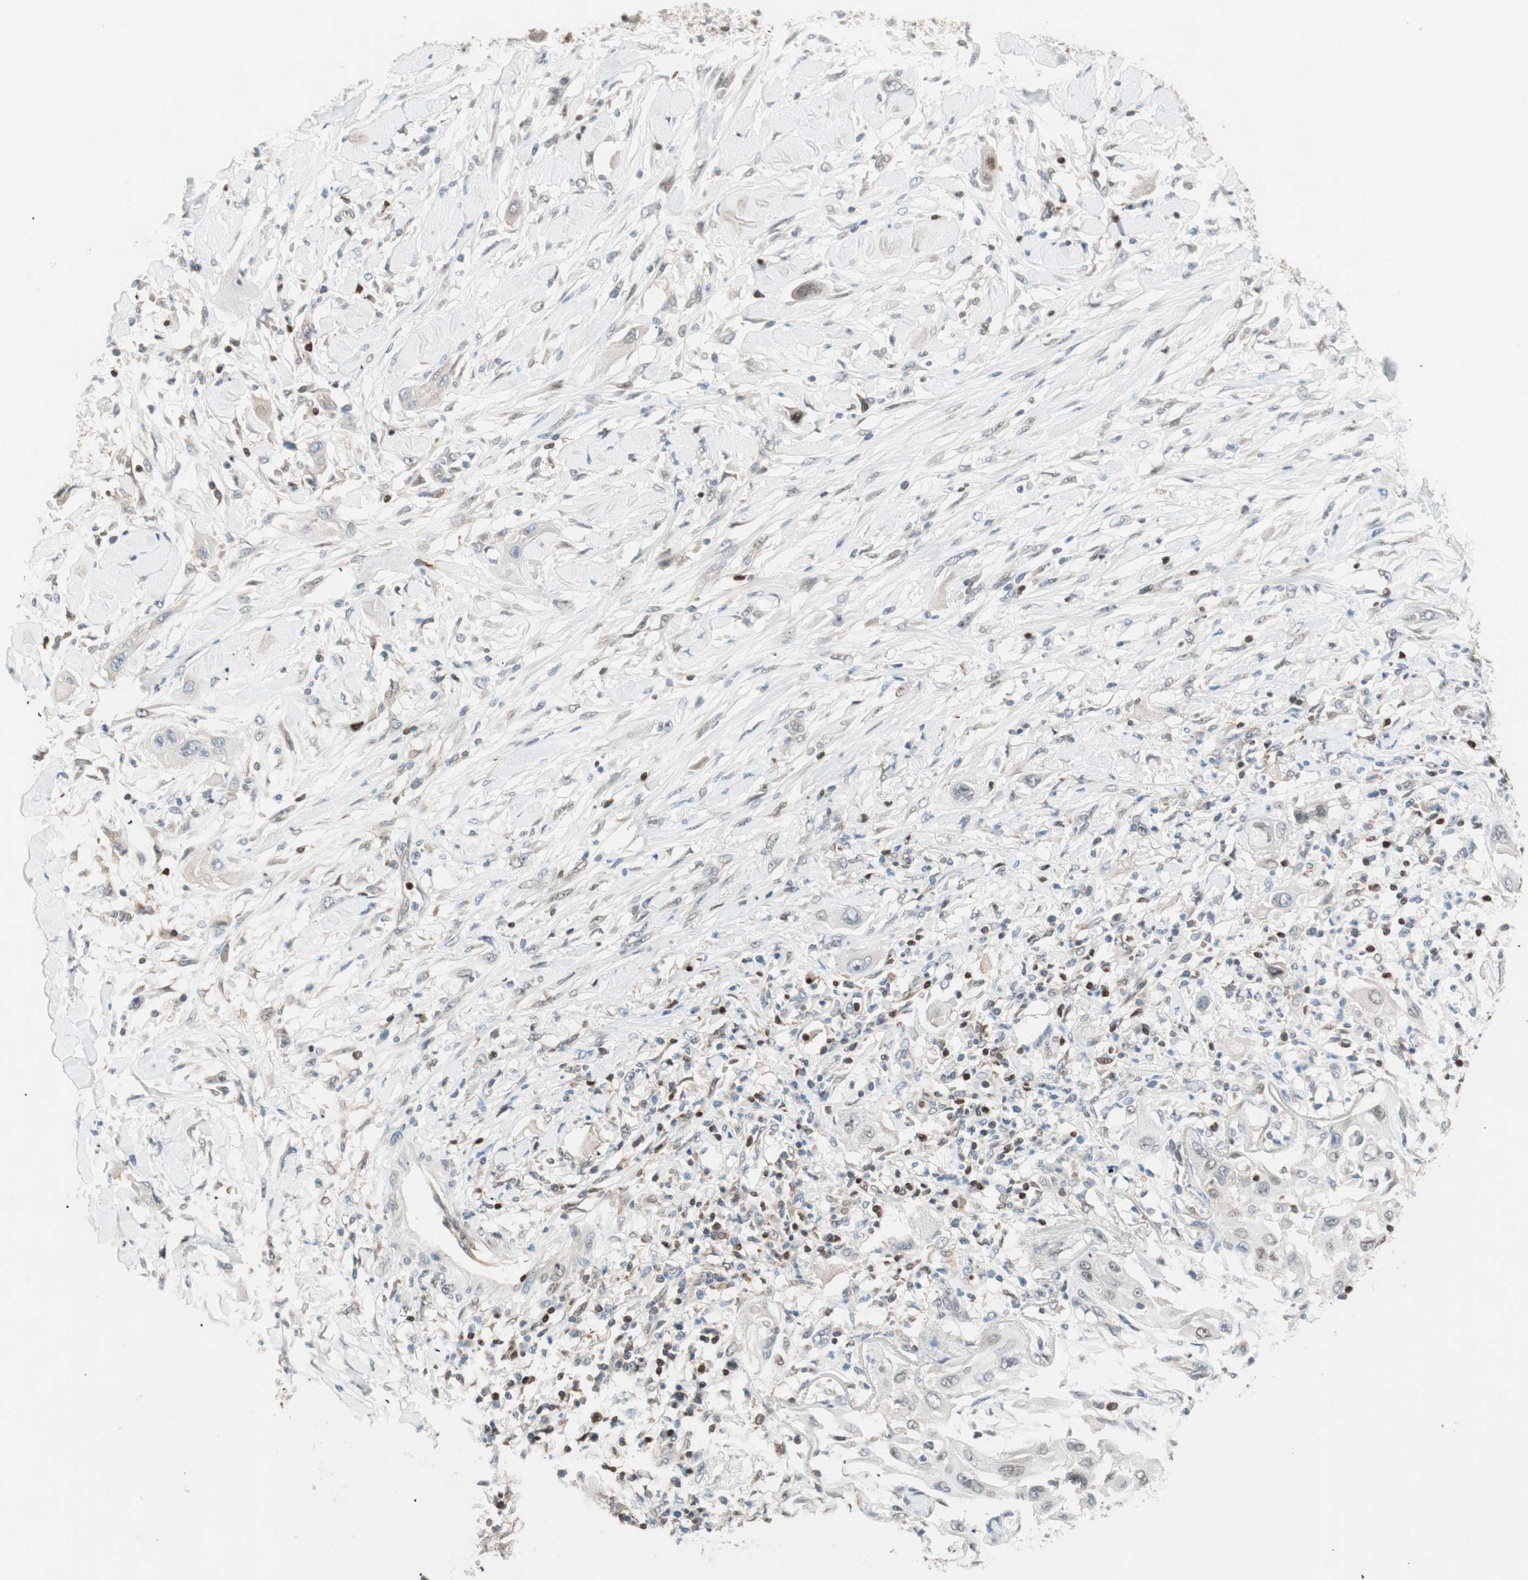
{"staining": {"intensity": "weak", "quantity": "25%-75%", "location": "cytoplasmic/membranous,nuclear"}, "tissue": "lung cancer", "cell_type": "Tumor cells", "image_type": "cancer", "snomed": [{"axis": "morphology", "description": "Squamous cell carcinoma, NOS"}, {"axis": "topography", "description": "Lung"}], "caption": "Human lung cancer (squamous cell carcinoma) stained with a brown dye demonstrates weak cytoplasmic/membranous and nuclear positive expression in approximately 25%-75% of tumor cells.", "gene": "BIN1", "patient": {"sex": "female", "age": 47}}